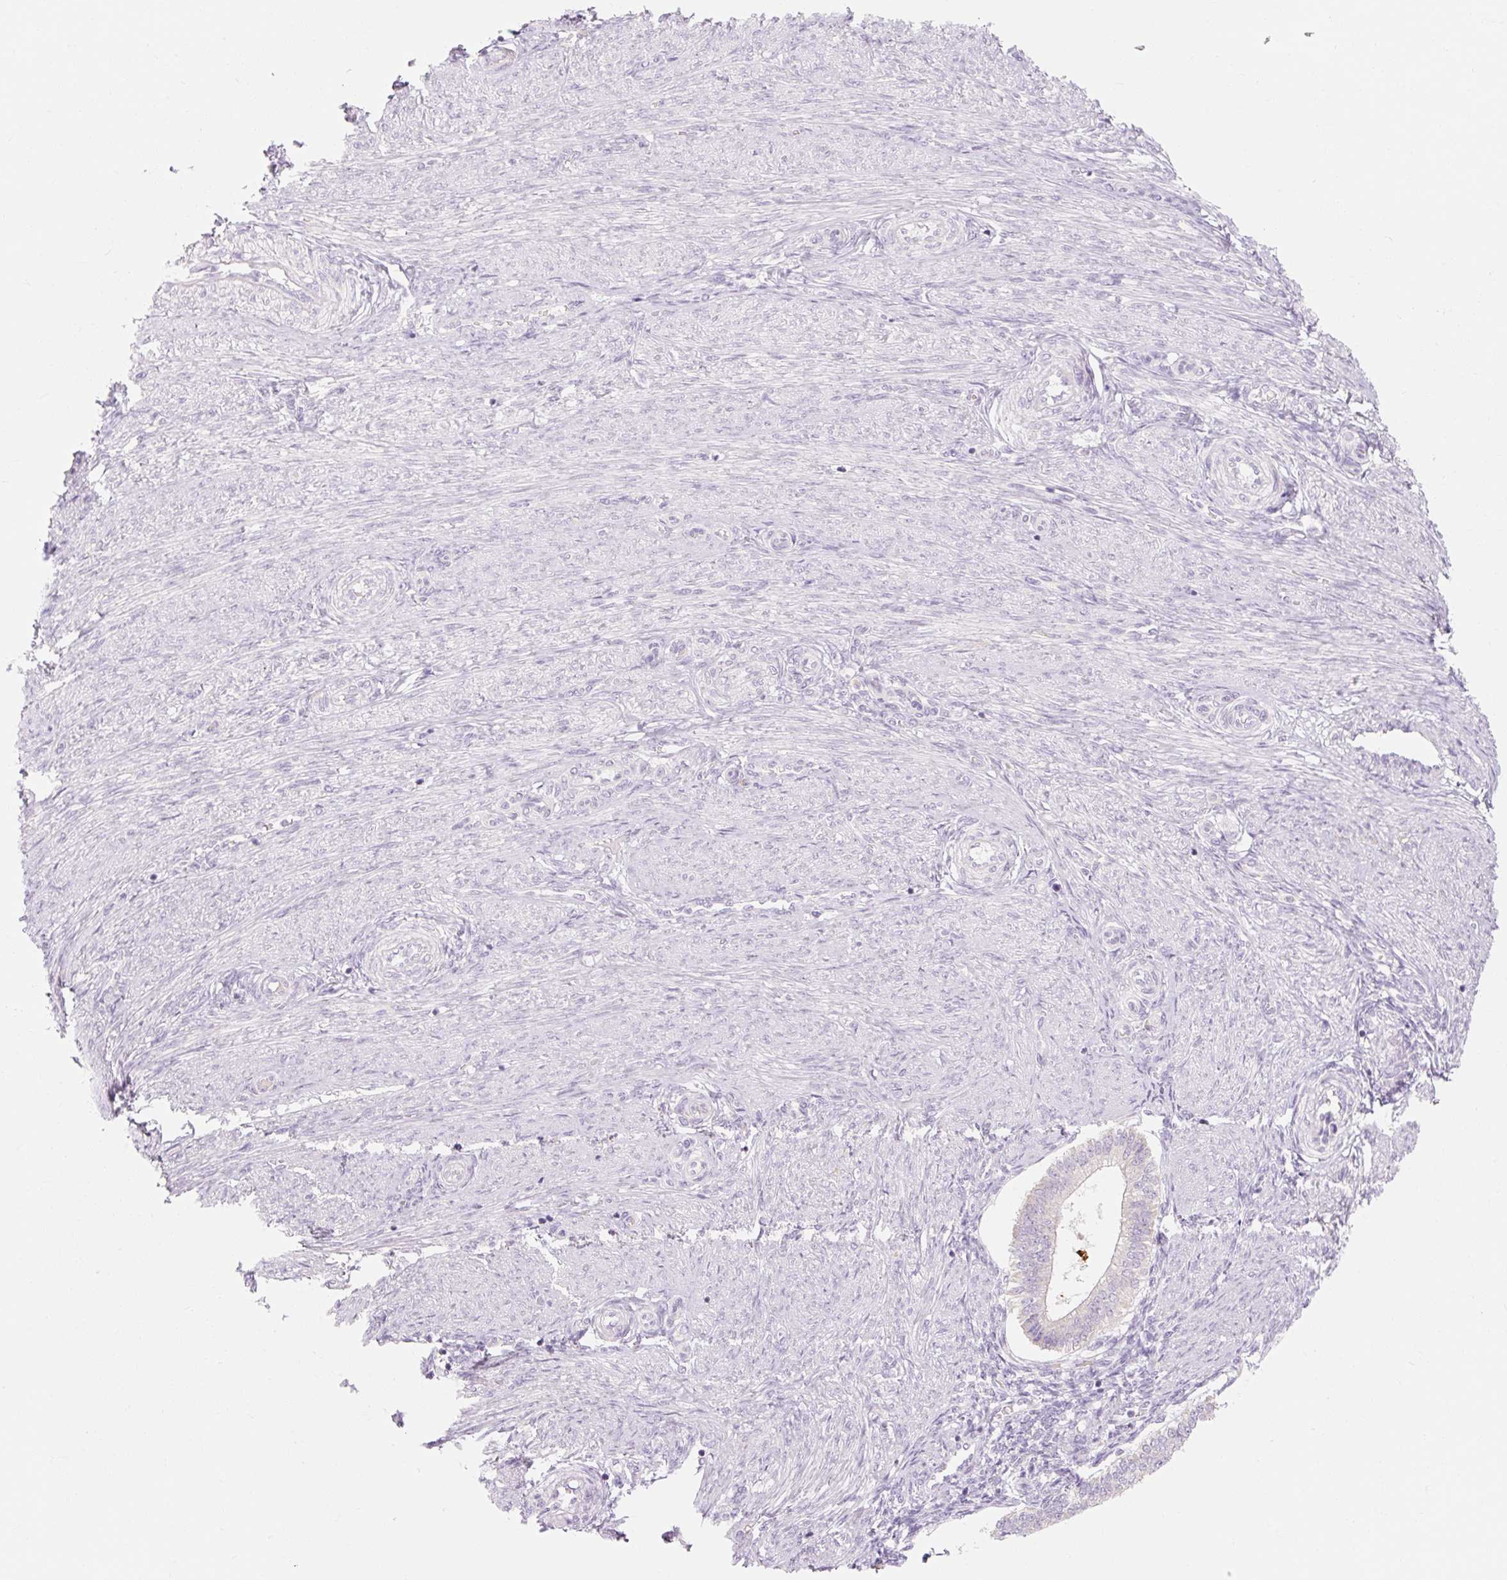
{"staining": {"intensity": "negative", "quantity": "none", "location": "none"}, "tissue": "endometrium", "cell_type": "Cells in endometrial stroma", "image_type": "normal", "snomed": [{"axis": "morphology", "description": "Normal tissue, NOS"}, {"axis": "topography", "description": "Endometrium"}], "caption": "Endometrium stained for a protein using immunohistochemistry shows no expression cells in endometrial stroma.", "gene": "MYO1D", "patient": {"sex": "female", "age": 25}}